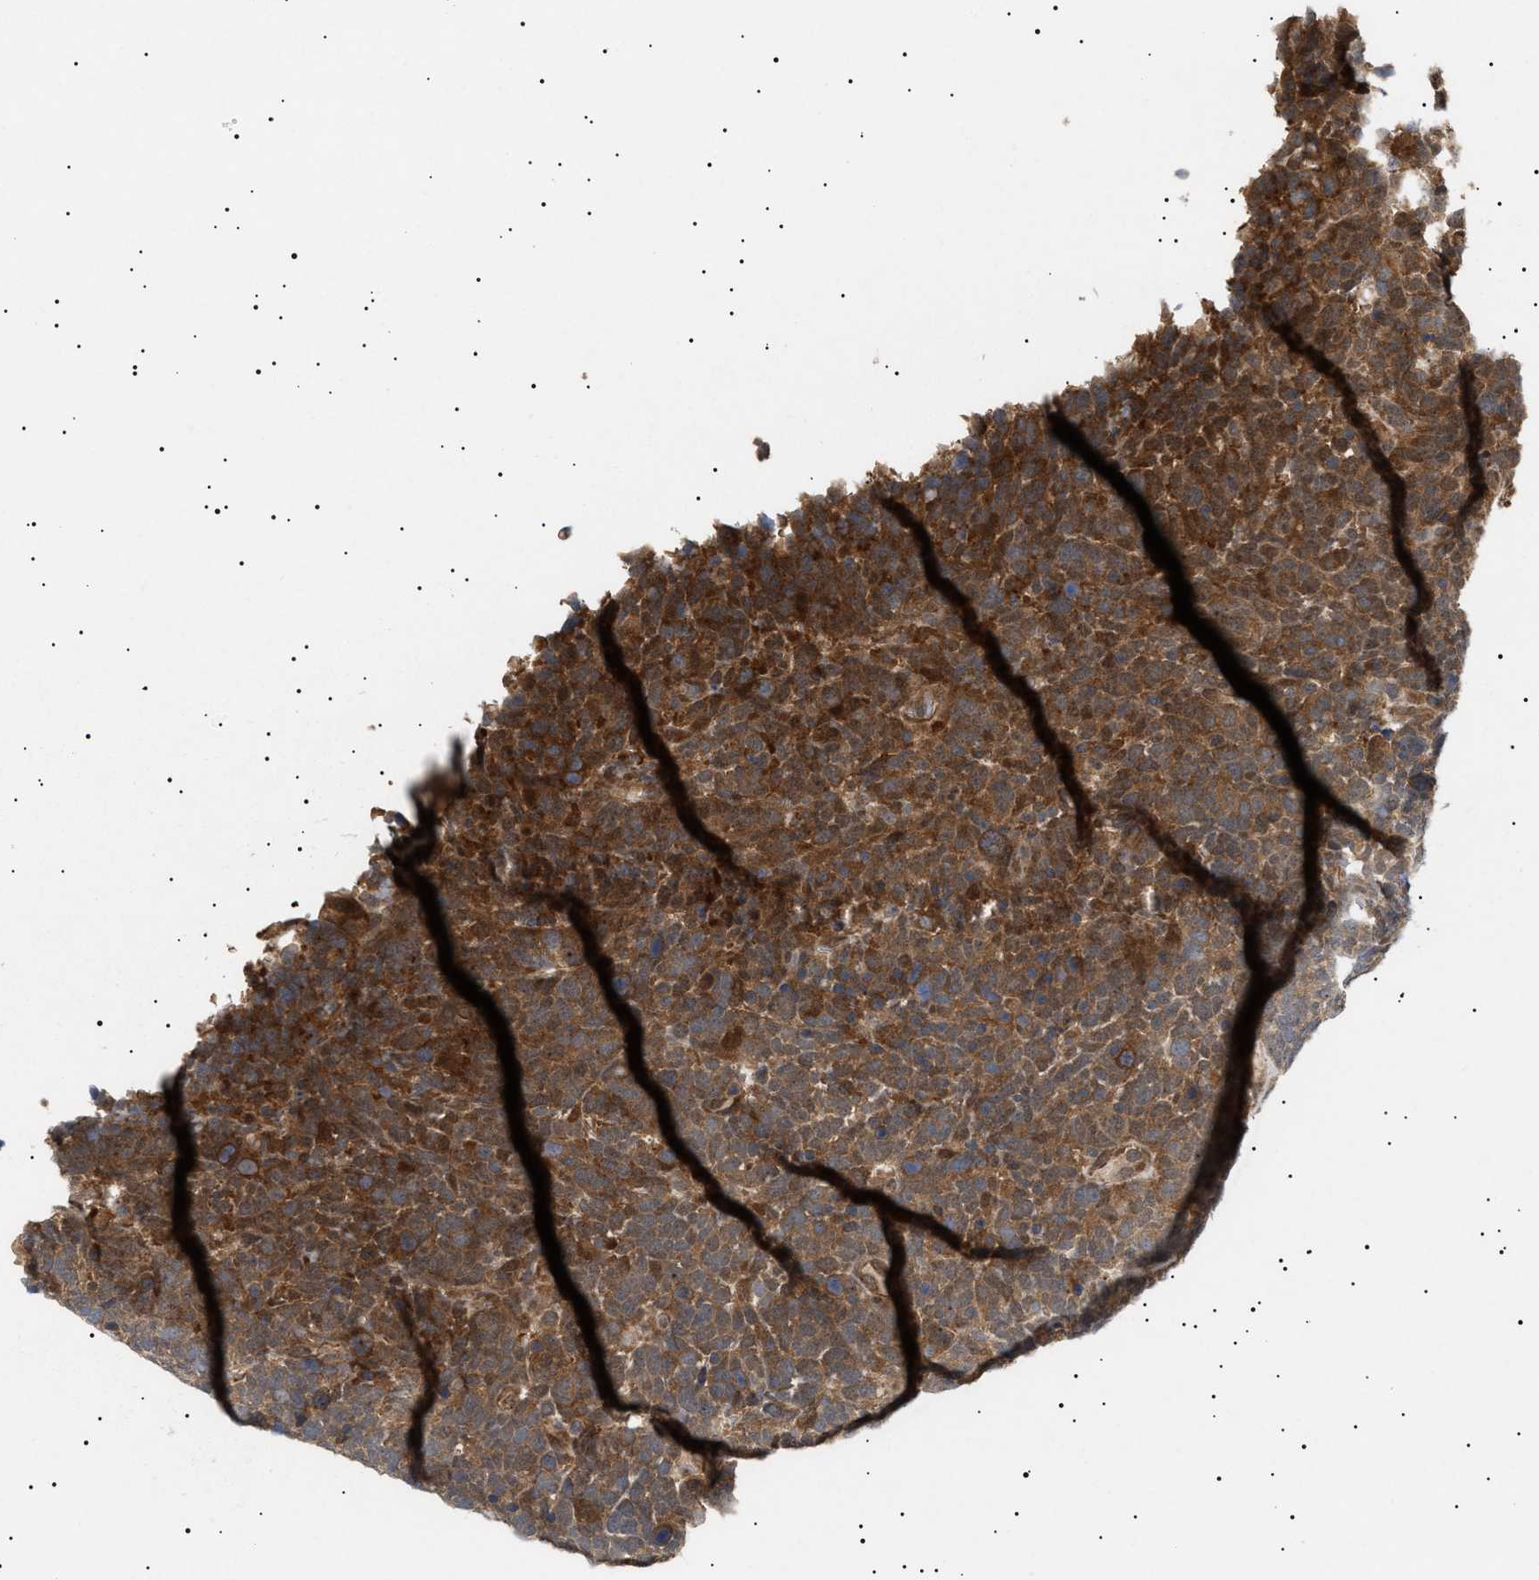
{"staining": {"intensity": "moderate", "quantity": ">75%", "location": "cytoplasmic/membranous"}, "tissue": "urothelial cancer", "cell_type": "Tumor cells", "image_type": "cancer", "snomed": [{"axis": "morphology", "description": "Urothelial carcinoma, High grade"}, {"axis": "topography", "description": "Urinary bladder"}], "caption": "Immunohistochemistry (IHC) (DAB (3,3'-diaminobenzidine)) staining of high-grade urothelial carcinoma reveals moderate cytoplasmic/membranous protein expression in about >75% of tumor cells.", "gene": "NPLOC4", "patient": {"sex": "female", "age": 82}}